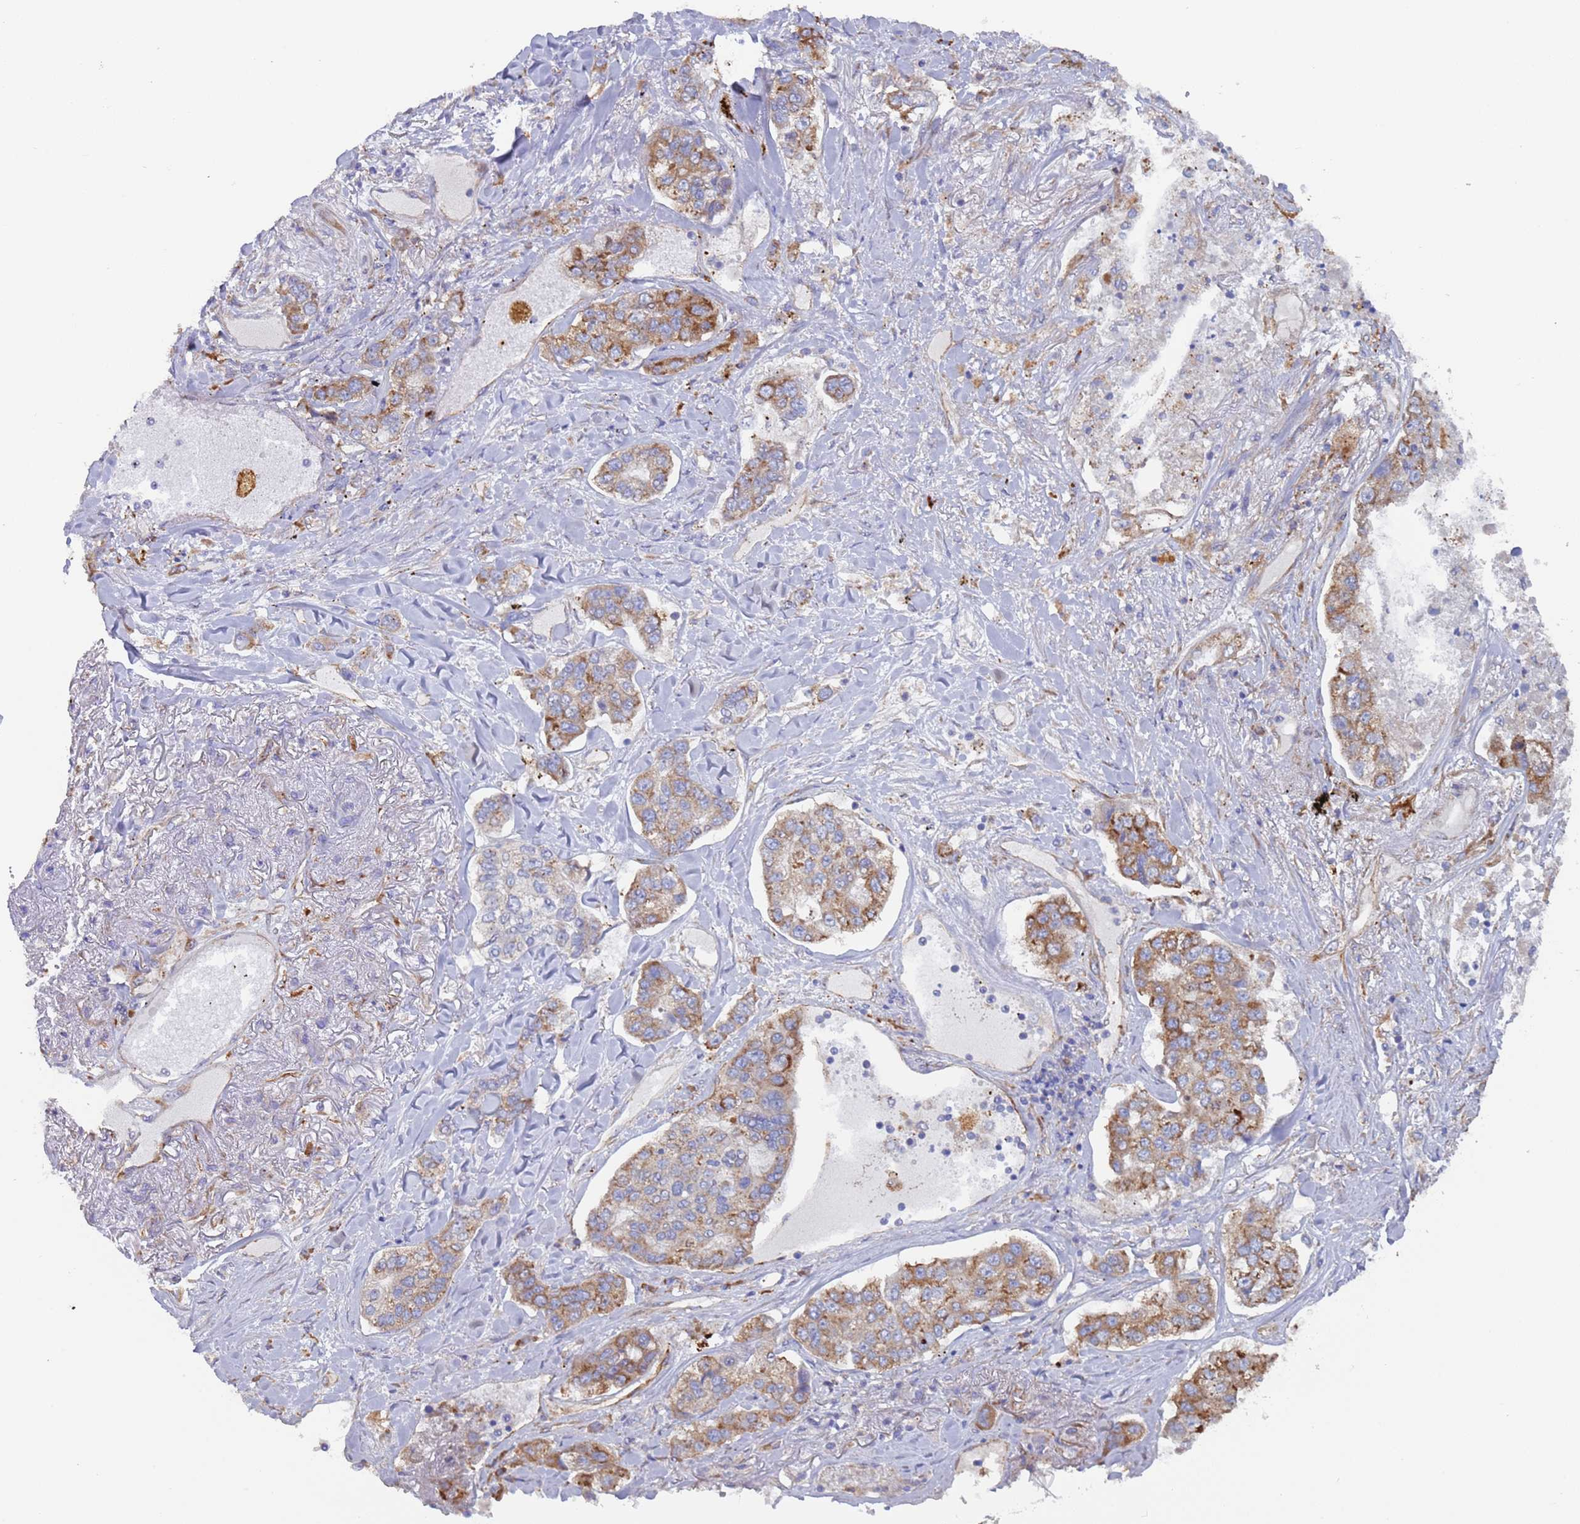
{"staining": {"intensity": "strong", "quantity": "25%-75%", "location": "cytoplasmic/membranous"}, "tissue": "lung cancer", "cell_type": "Tumor cells", "image_type": "cancer", "snomed": [{"axis": "morphology", "description": "Adenocarcinoma, NOS"}, {"axis": "topography", "description": "Lung"}], "caption": "Immunohistochemical staining of adenocarcinoma (lung) exhibits strong cytoplasmic/membranous protein positivity in about 25%-75% of tumor cells.", "gene": "ZNF844", "patient": {"sex": "male", "age": 49}}